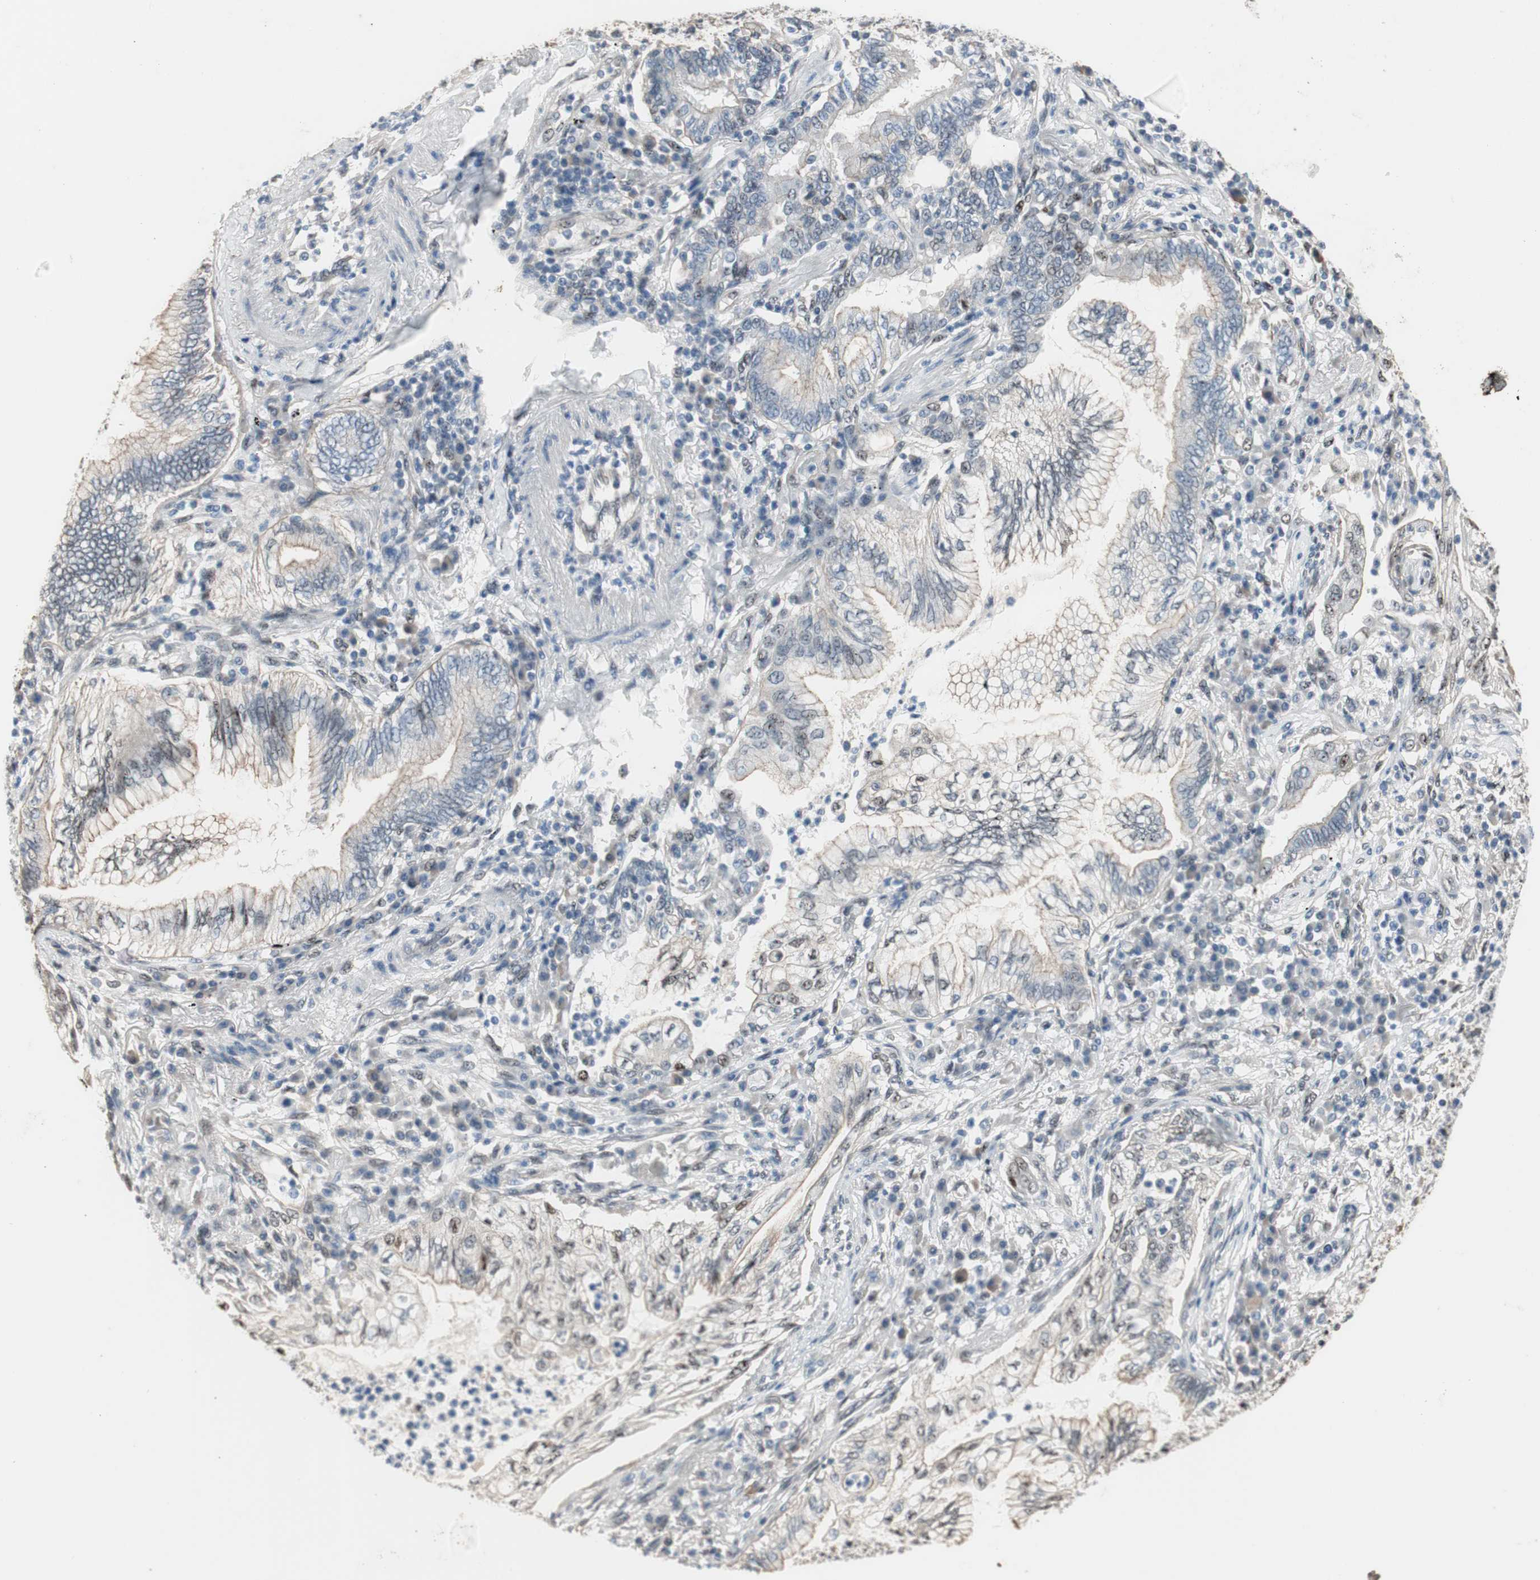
{"staining": {"intensity": "weak", "quantity": "25%-75%", "location": "cytoplasmic/membranous"}, "tissue": "lung cancer", "cell_type": "Tumor cells", "image_type": "cancer", "snomed": [{"axis": "morphology", "description": "Normal tissue, NOS"}, {"axis": "morphology", "description": "Adenocarcinoma, NOS"}, {"axis": "topography", "description": "Bronchus"}, {"axis": "topography", "description": "Lung"}], "caption": "The immunohistochemical stain labels weak cytoplasmic/membranous staining in tumor cells of lung cancer (adenocarcinoma) tissue.", "gene": "PML", "patient": {"sex": "female", "age": 70}}